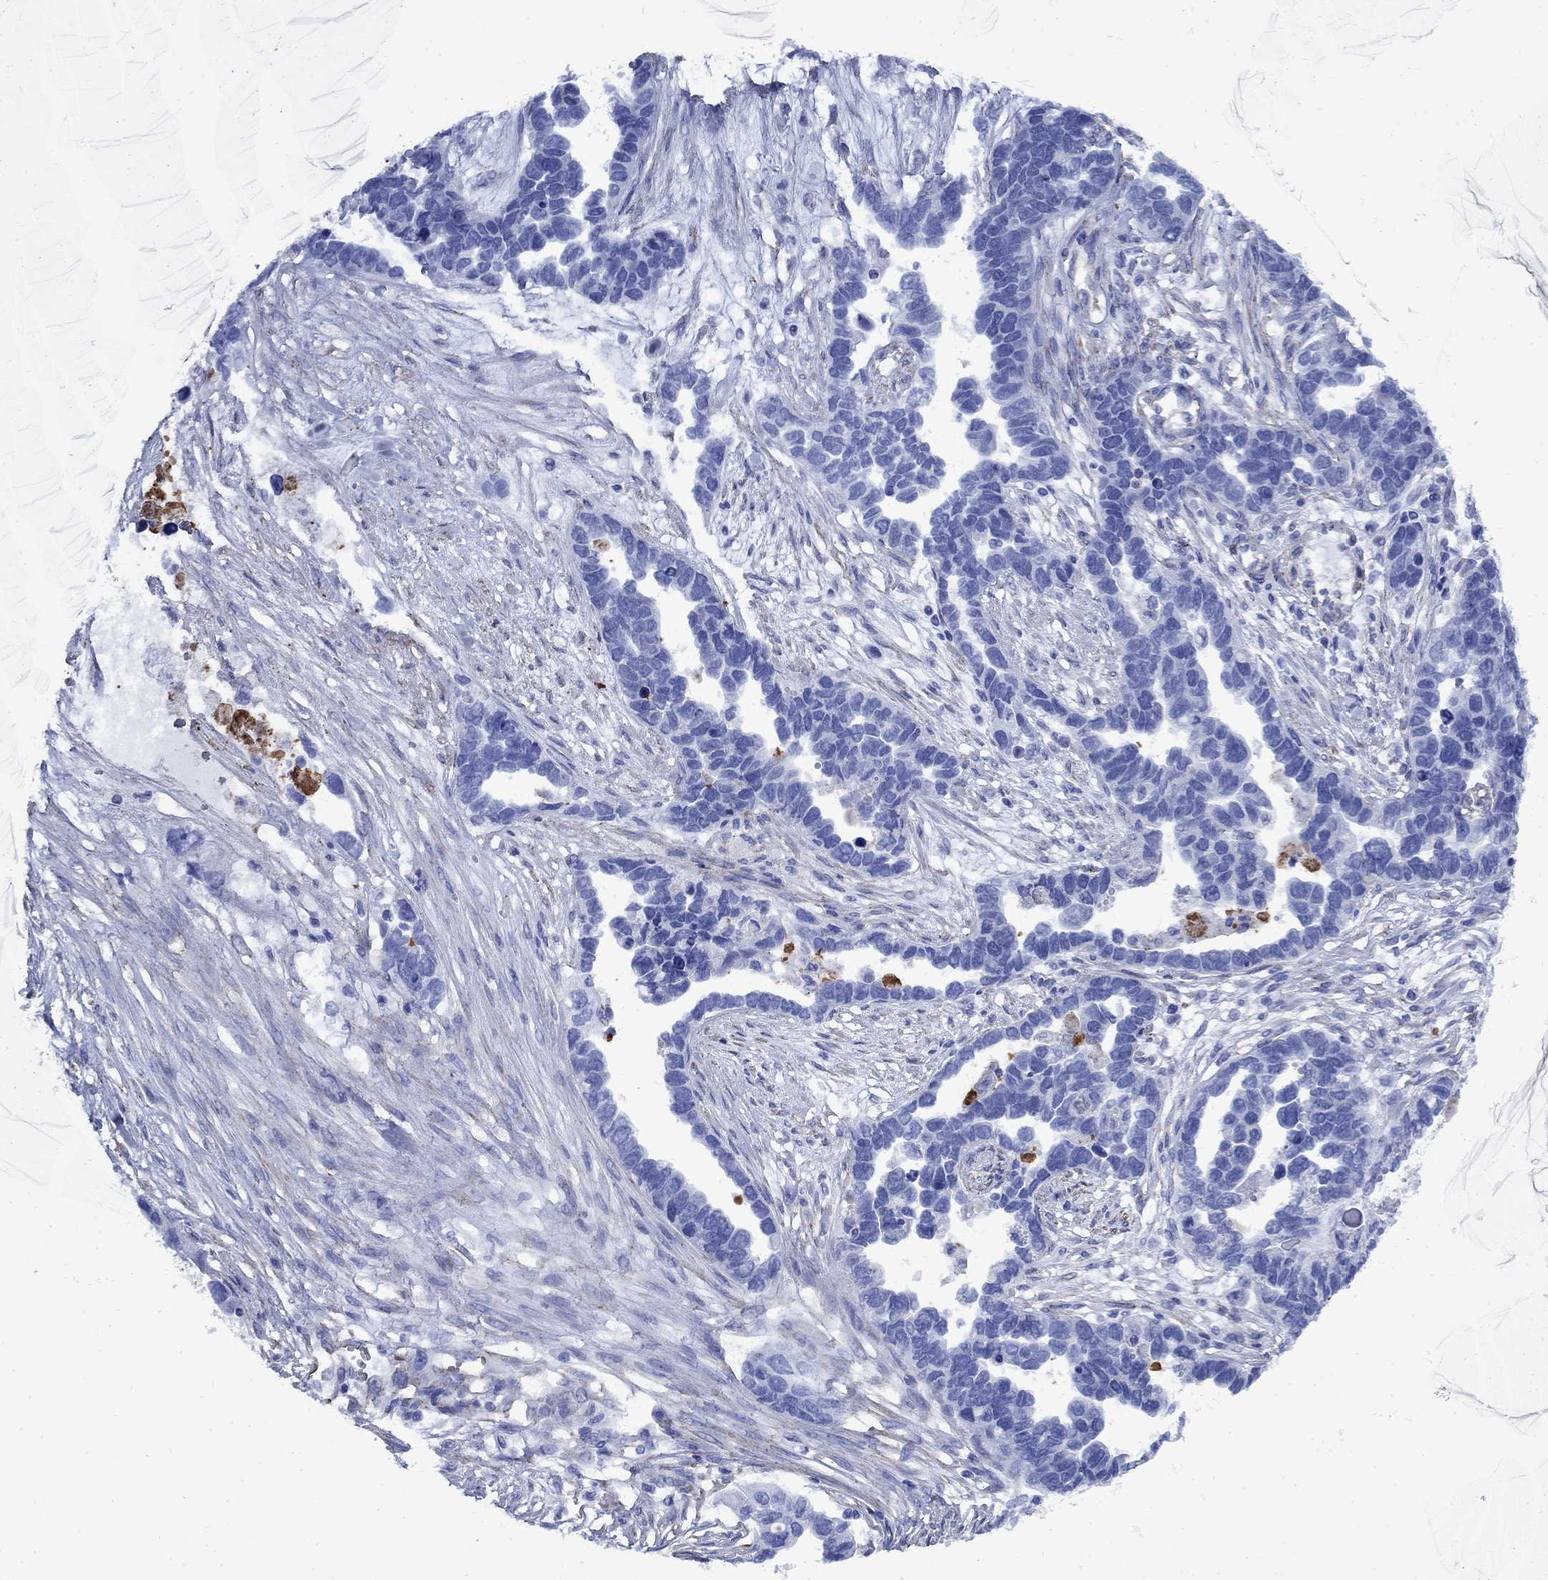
{"staining": {"intensity": "negative", "quantity": "none", "location": "none"}, "tissue": "ovarian cancer", "cell_type": "Tumor cells", "image_type": "cancer", "snomed": [{"axis": "morphology", "description": "Cystadenocarcinoma, serous, NOS"}, {"axis": "topography", "description": "Ovary"}], "caption": "This image is of ovarian cancer stained with IHC to label a protein in brown with the nuclei are counter-stained blue. There is no expression in tumor cells.", "gene": "VTN", "patient": {"sex": "female", "age": 54}}